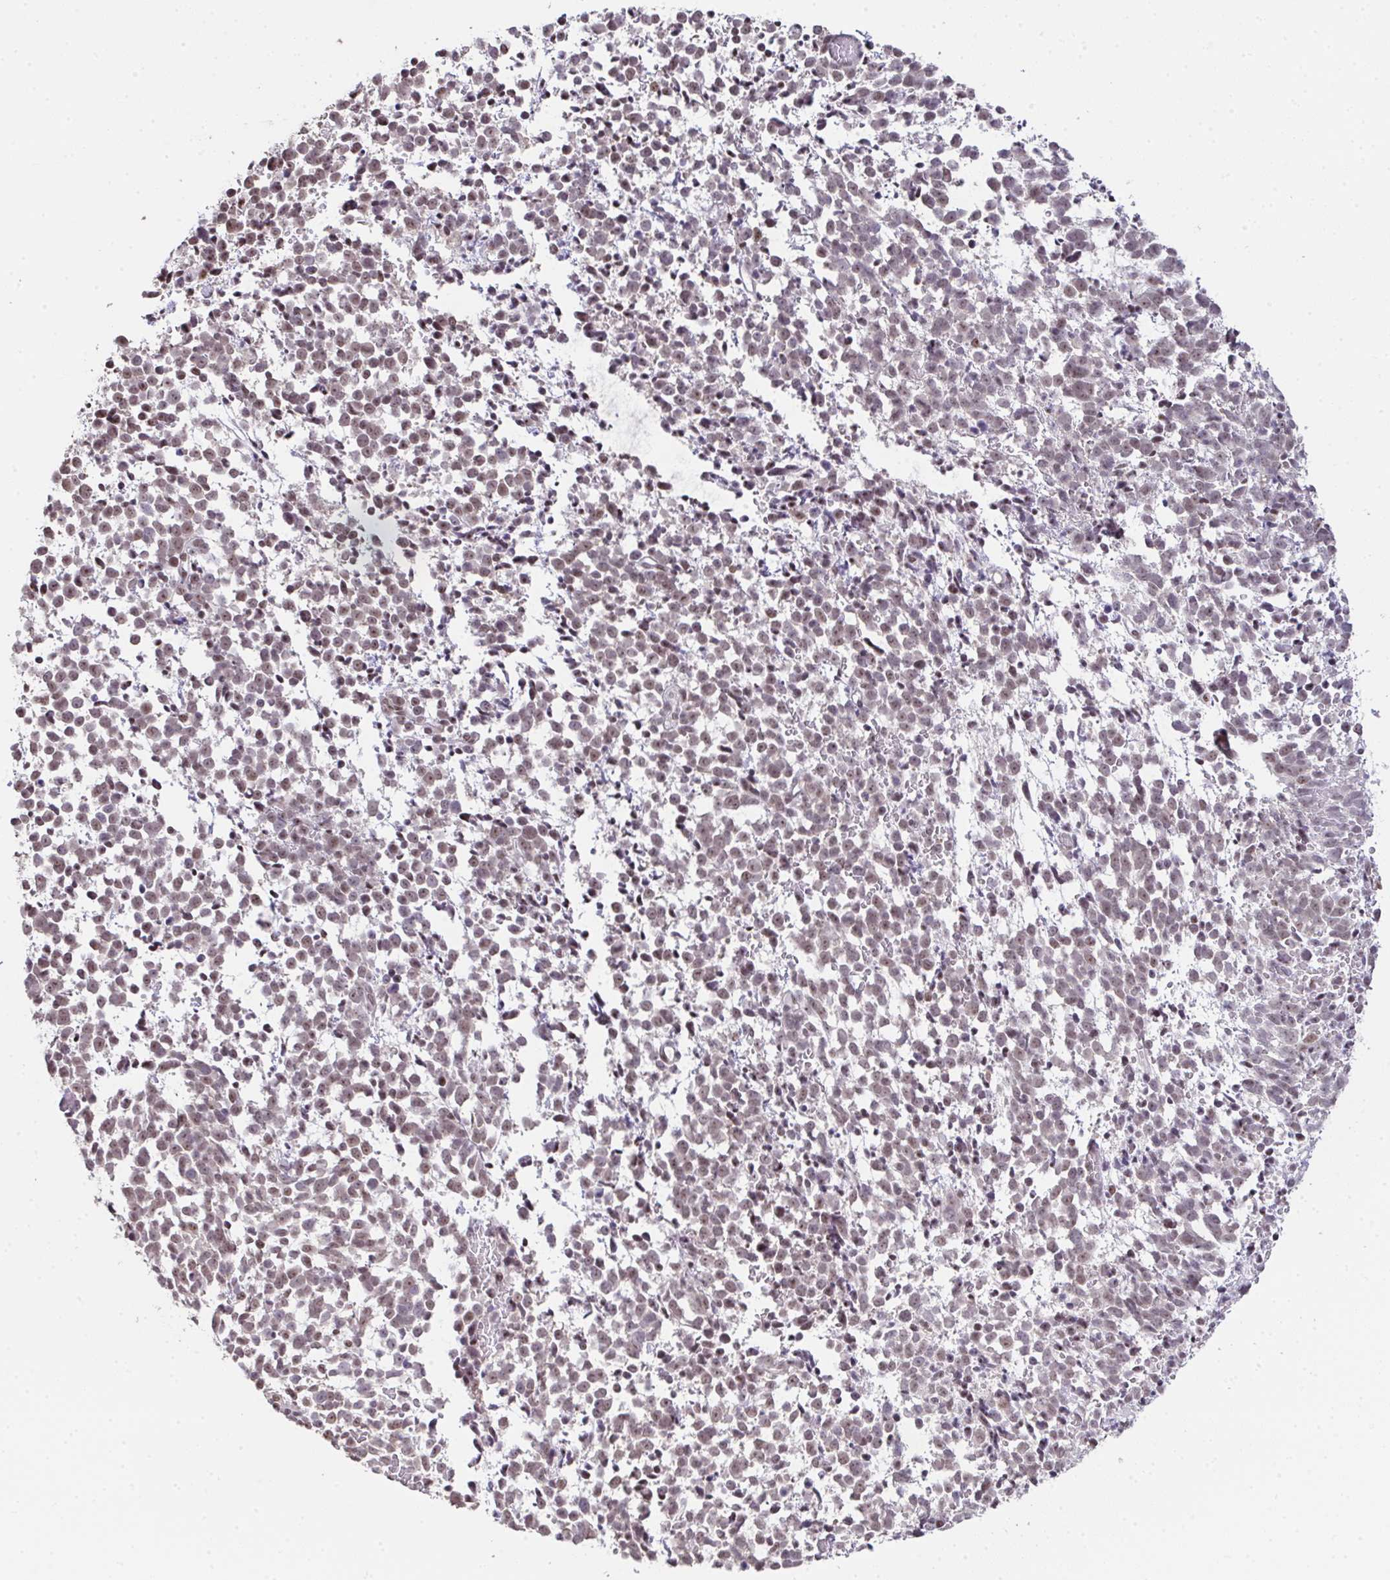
{"staining": {"intensity": "weak", "quantity": ">75%", "location": "nuclear"}, "tissue": "melanoma", "cell_type": "Tumor cells", "image_type": "cancer", "snomed": [{"axis": "morphology", "description": "Malignant melanoma, NOS"}, {"axis": "topography", "description": "Skin"}], "caption": "Immunohistochemical staining of human malignant melanoma reveals weak nuclear protein expression in approximately >75% of tumor cells. The staining was performed using DAB, with brown indicating positive protein expression. Nuclei are stained blue with hematoxylin.", "gene": "ZNF800", "patient": {"sex": "female", "age": 70}}